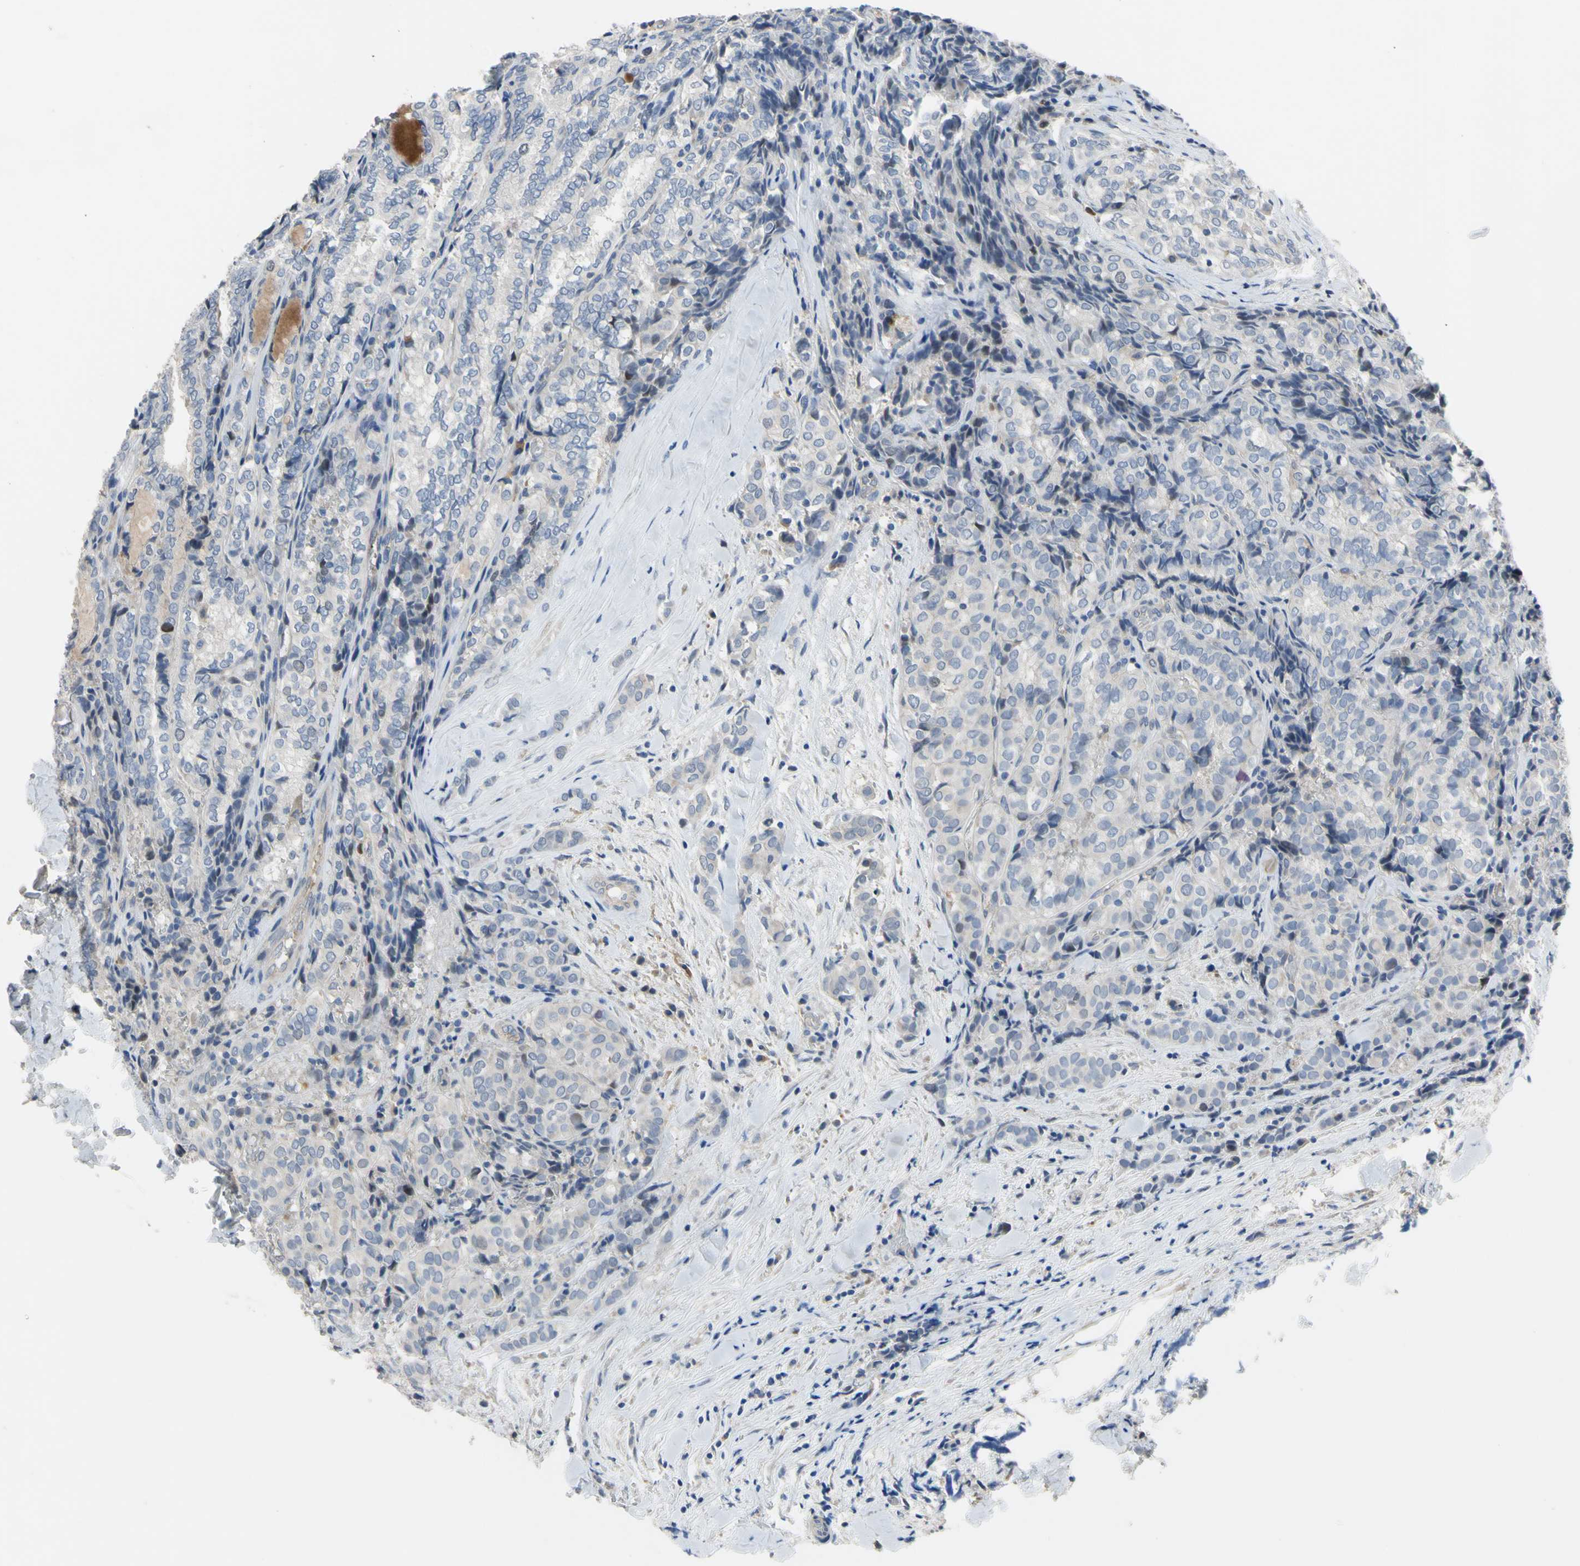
{"staining": {"intensity": "negative", "quantity": "none", "location": "none"}, "tissue": "thyroid cancer", "cell_type": "Tumor cells", "image_type": "cancer", "snomed": [{"axis": "morphology", "description": "Normal tissue, NOS"}, {"axis": "morphology", "description": "Papillary adenocarcinoma, NOS"}, {"axis": "topography", "description": "Thyroid gland"}], "caption": "Micrograph shows no significant protein staining in tumor cells of papillary adenocarcinoma (thyroid).", "gene": "LHX9", "patient": {"sex": "female", "age": 30}}